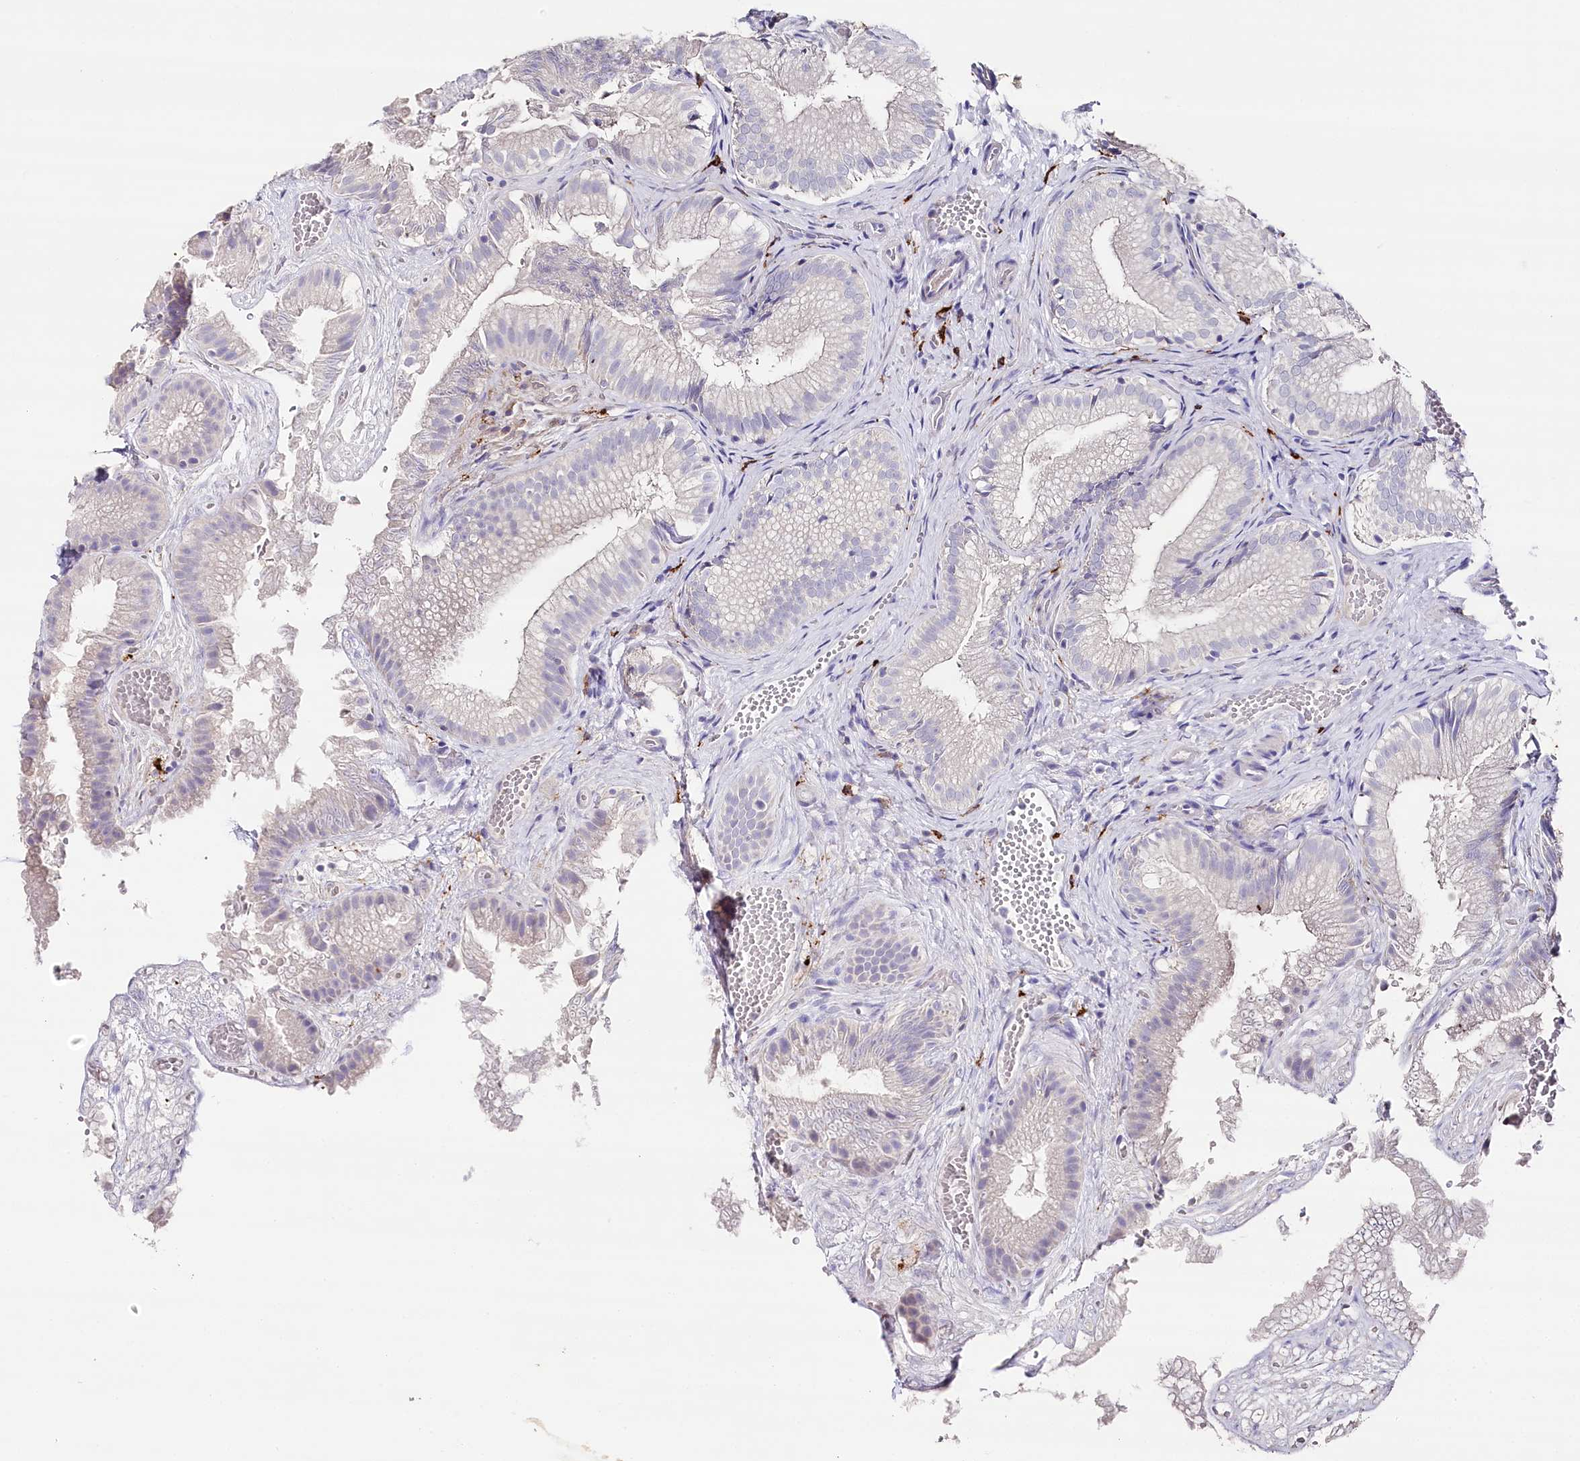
{"staining": {"intensity": "negative", "quantity": "none", "location": "none"}, "tissue": "gallbladder", "cell_type": "Glandular cells", "image_type": "normal", "snomed": [{"axis": "morphology", "description": "Normal tissue, NOS"}, {"axis": "topography", "description": "Gallbladder"}], "caption": "Glandular cells are negative for protein expression in benign human gallbladder. Nuclei are stained in blue.", "gene": "CLEC4M", "patient": {"sex": "female", "age": 30}}